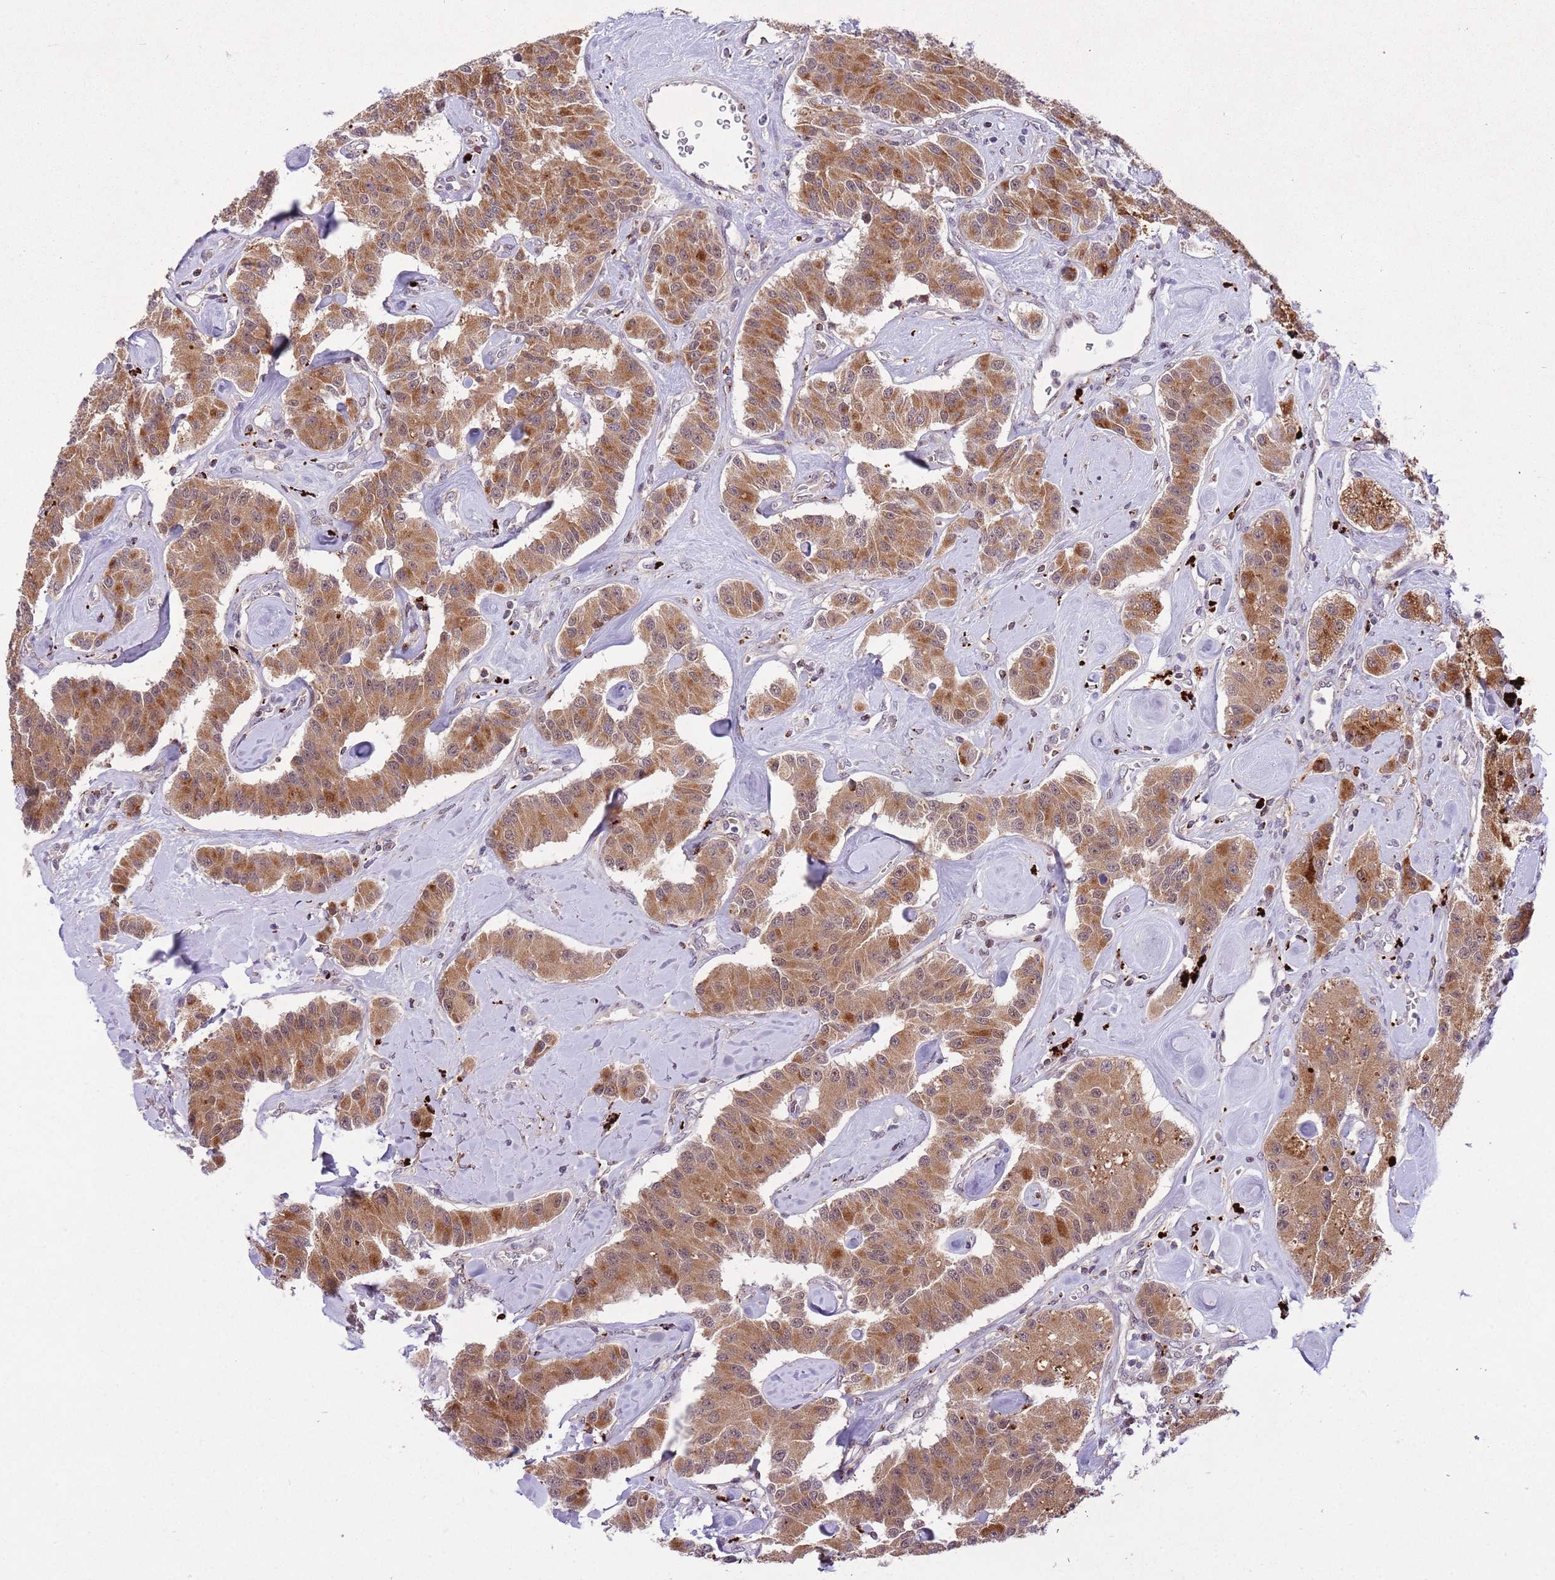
{"staining": {"intensity": "moderate", "quantity": ">75%", "location": "cytoplasmic/membranous"}, "tissue": "carcinoid", "cell_type": "Tumor cells", "image_type": "cancer", "snomed": [{"axis": "morphology", "description": "Carcinoid, malignant, NOS"}, {"axis": "topography", "description": "Pancreas"}], "caption": "This photomicrograph demonstrates carcinoid (malignant) stained with immunohistochemistry to label a protein in brown. The cytoplasmic/membranous of tumor cells show moderate positivity for the protein. Nuclei are counter-stained blue.", "gene": "TRIM27", "patient": {"sex": "male", "age": 41}}